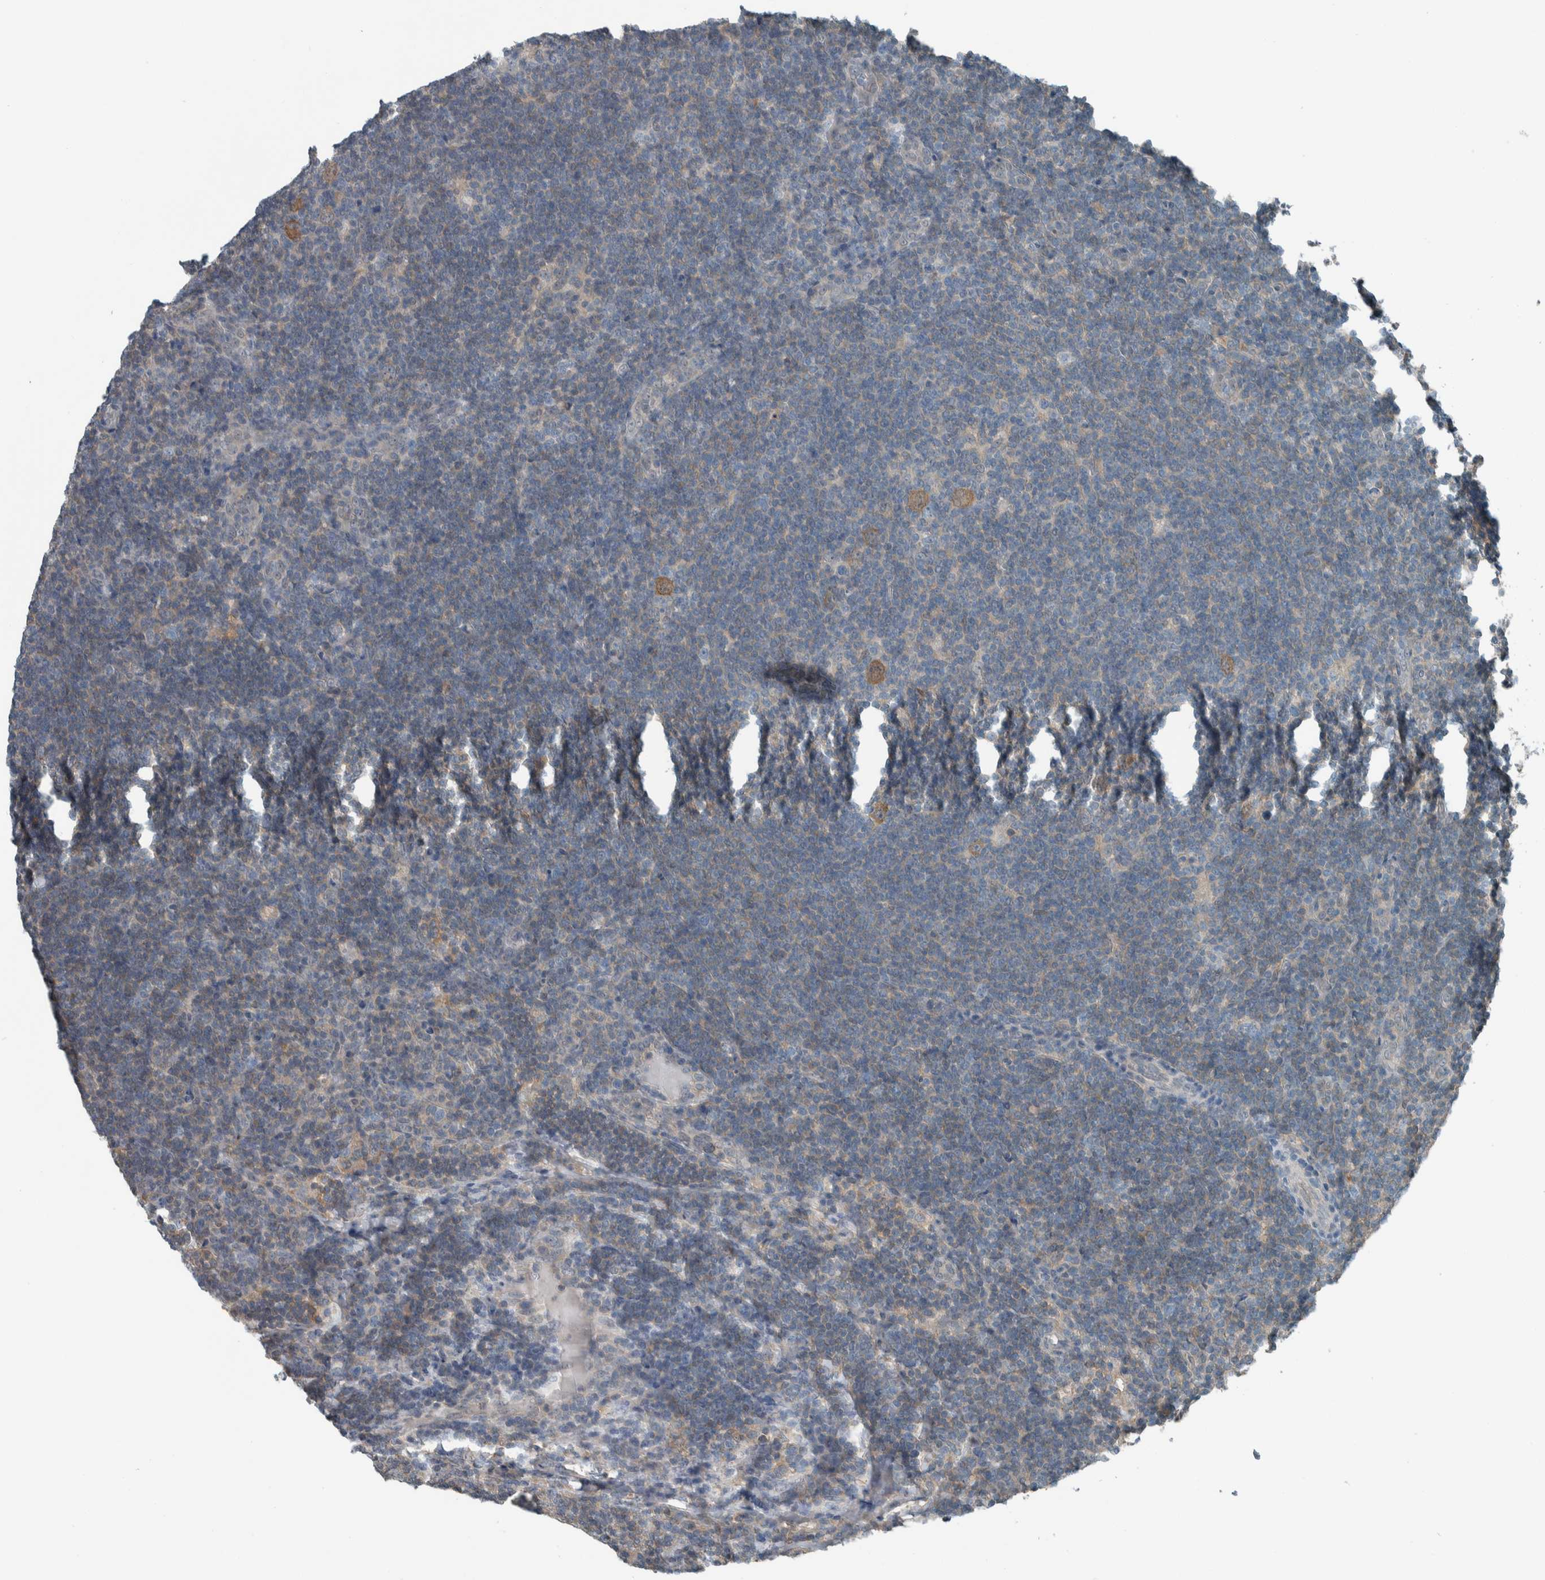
{"staining": {"intensity": "moderate", "quantity": ">75%", "location": "cytoplasmic/membranous"}, "tissue": "lymphoma", "cell_type": "Tumor cells", "image_type": "cancer", "snomed": [{"axis": "morphology", "description": "Hodgkin's disease, NOS"}, {"axis": "topography", "description": "Lymph node"}], "caption": "Hodgkin's disease stained for a protein (brown) exhibits moderate cytoplasmic/membranous positive staining in about >75% of tumor cells.", "gene": "ALAD", "patient": {"sex": "female", "age": 57}}